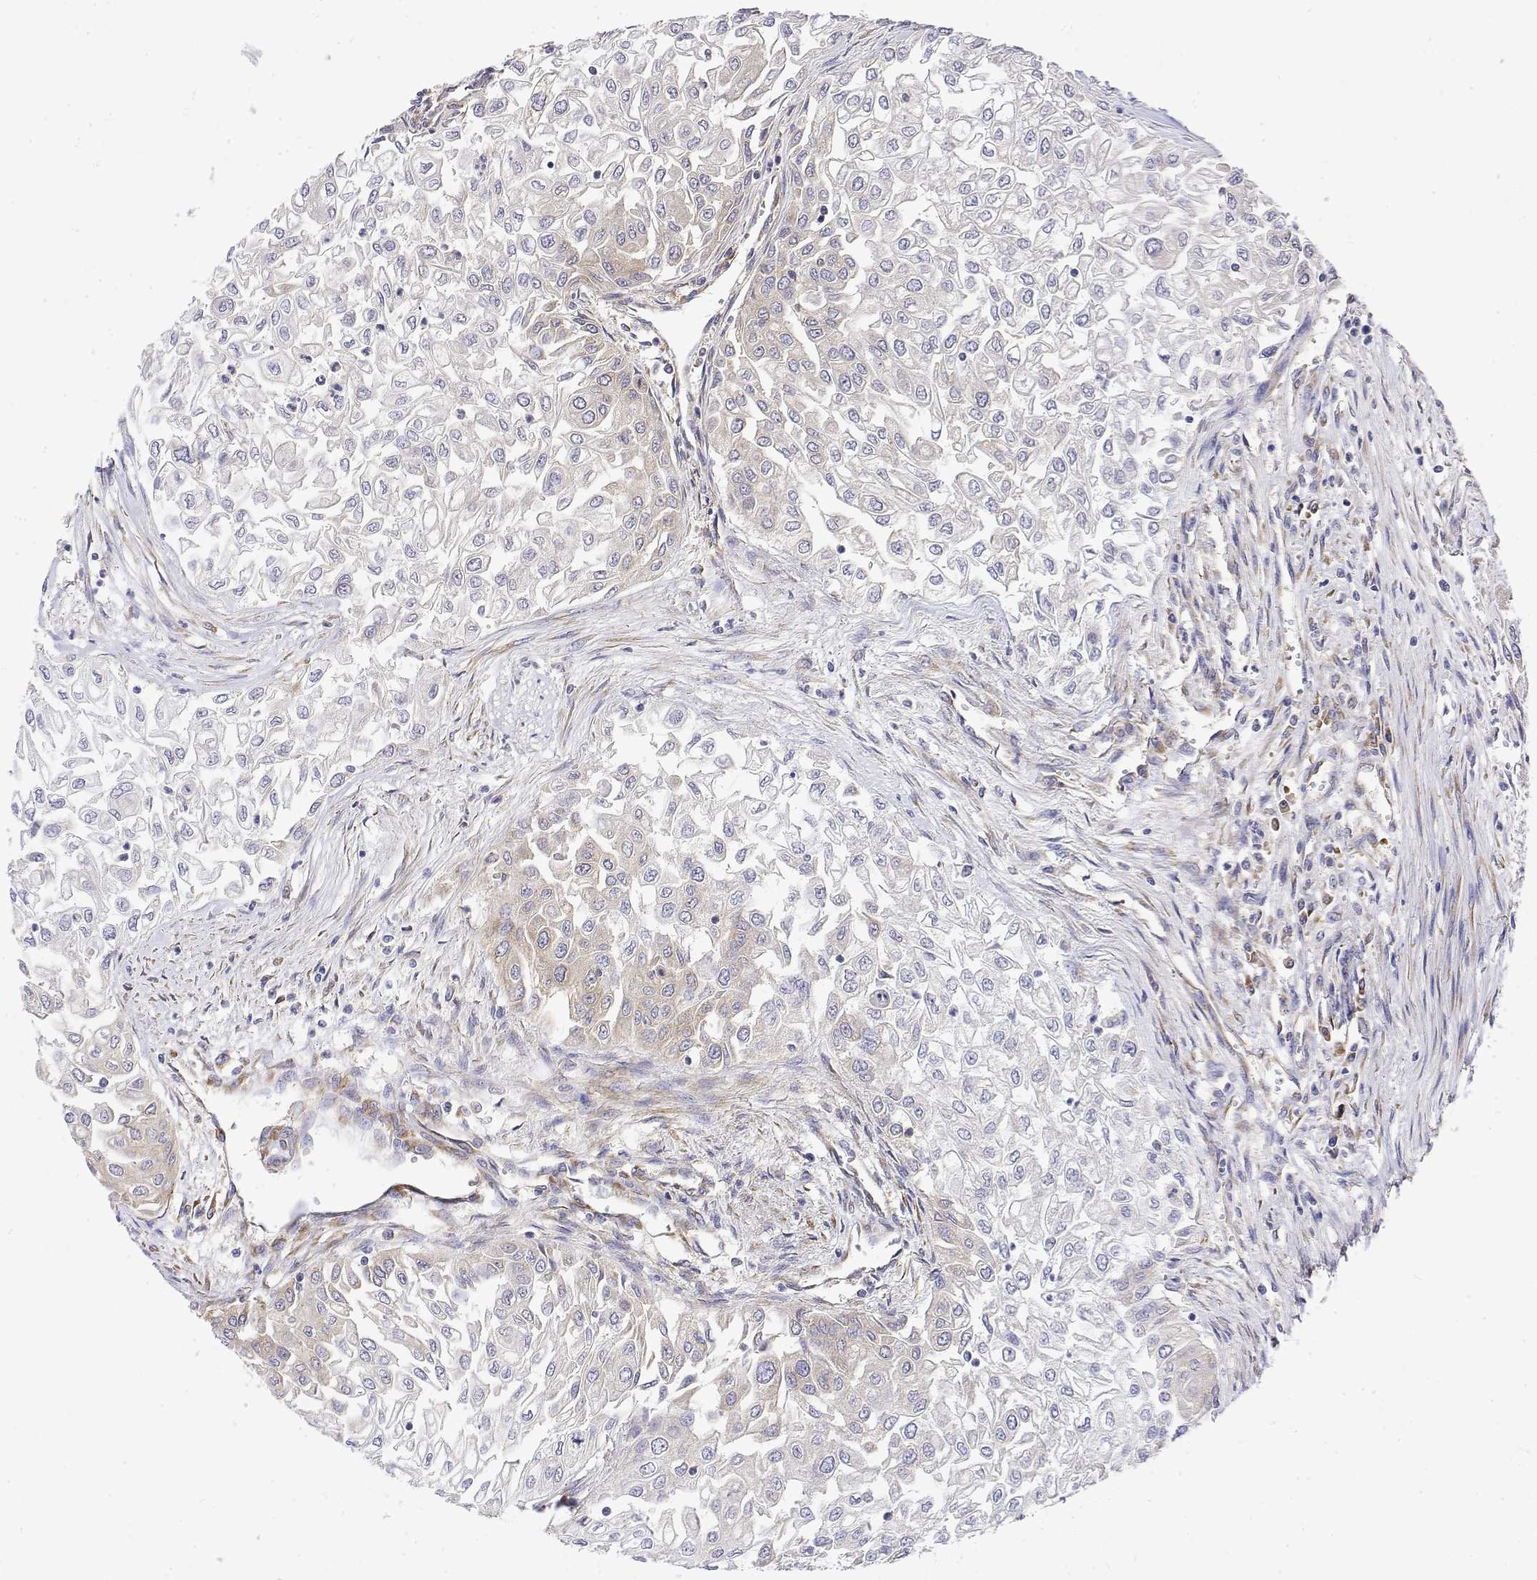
{"staining": {"intensity": "negative", "quantity": "none", "location": "none"}, "tissue": "urothelial cancer", "cell_type": "Tumor cells", "image_type": "cancer", "snomed": [{"axis": "morphology", "description": "Urothelial carcinoma, High grade"}, {"axis": "topography", "description": "Urinary bladder"}], "caption": "High-grade urothelial carcinoma was stained to show a protein in brown. There is no significant staining in tumor cells.", "gene": "EEF1G", "patient": {"sex": "male", "age": 62}}